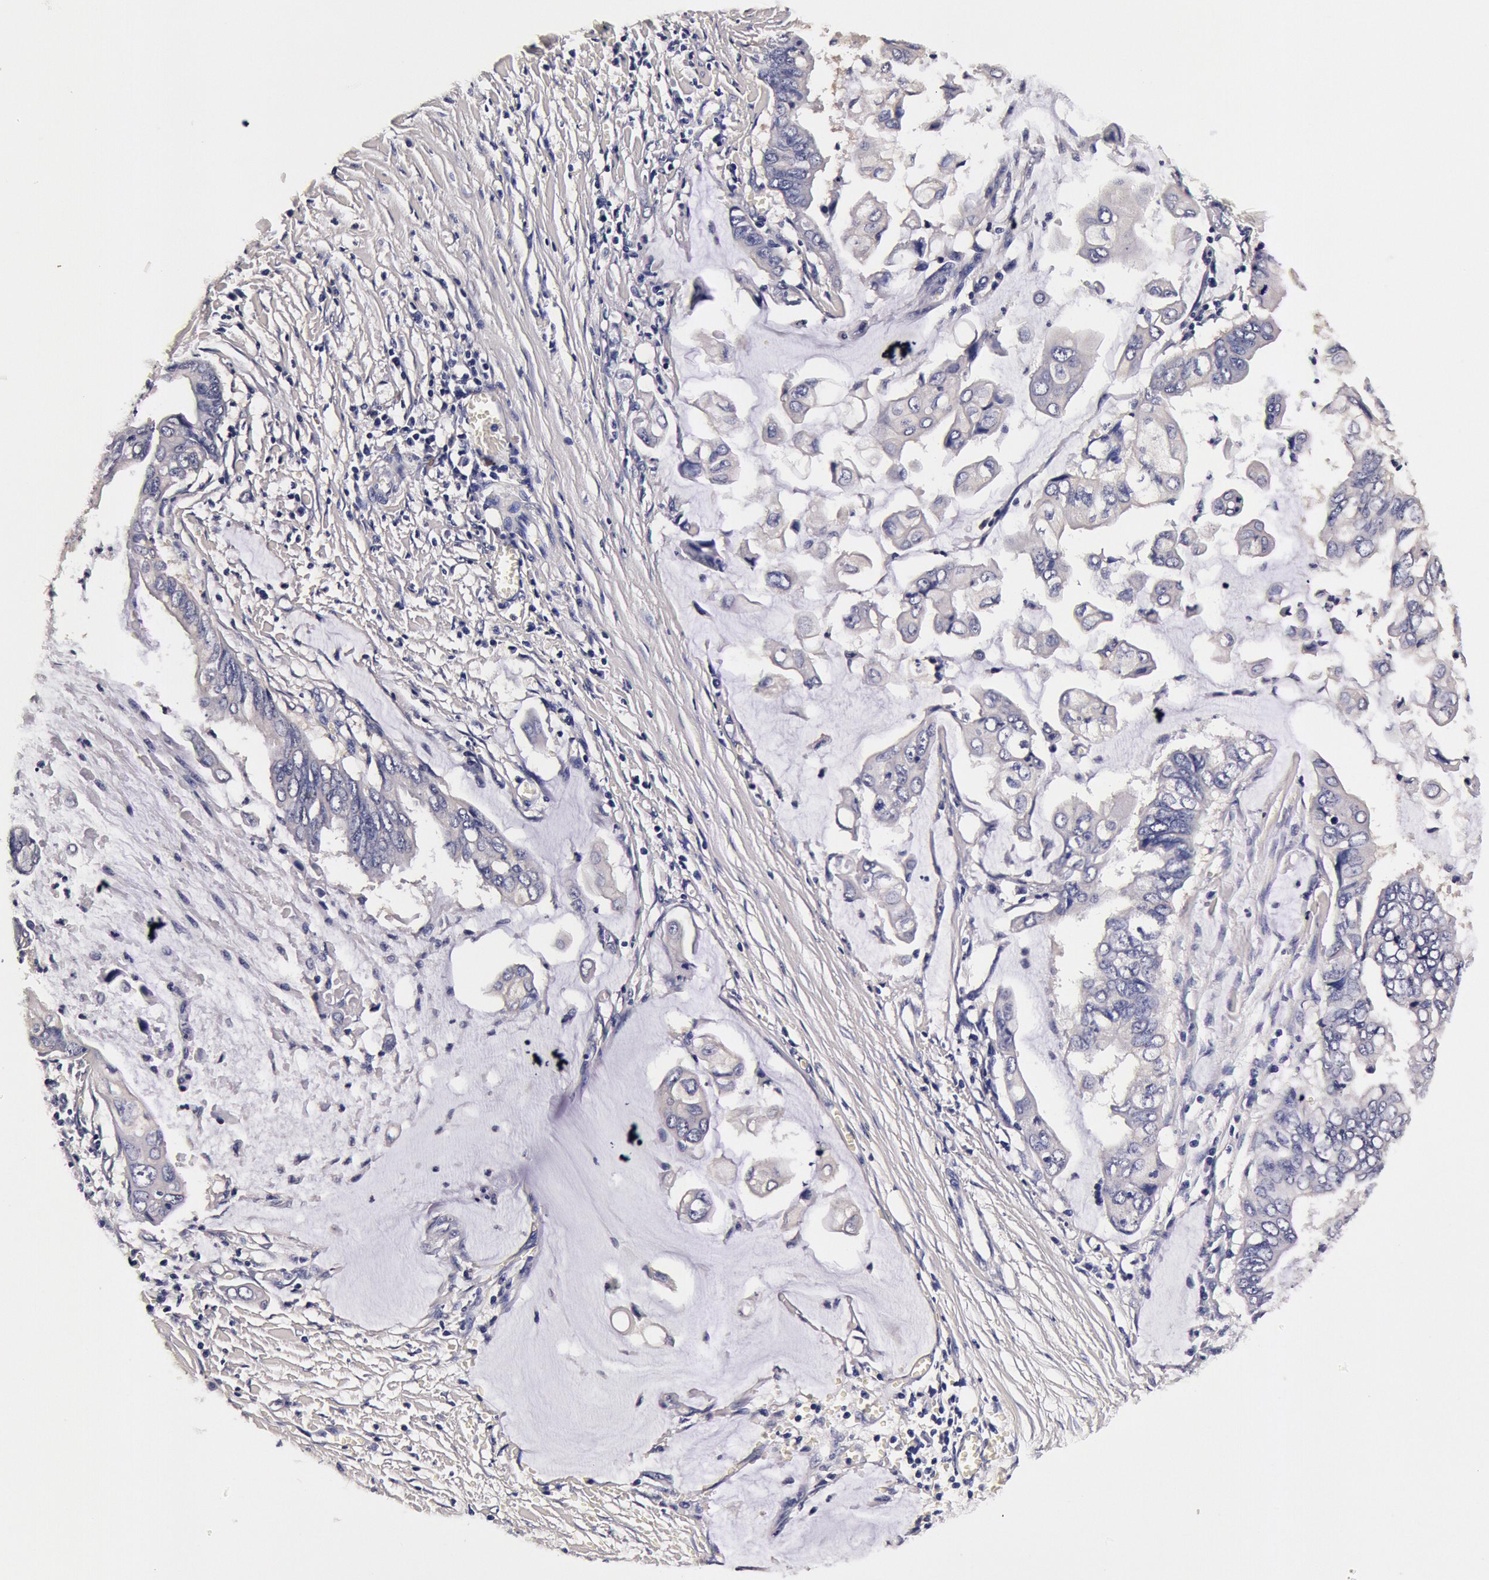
{"staining": {"intensity": "negative", "quantity": "none", "location": "none"}, "tissue": "stomach cancer", "cell_type": "Tumor cells", "image_type": "cancer", "snomed": [{"axis": "morphology", "description": "Adenocarcinoma, NOS"}, {"axis": "topography", "description": "Stomach, upper"}], "caption": "Immunohistochemistry of stomach cancer (adenocarcinoma) demonstrates no expression in tumor cells.", "gene": "CCDC22", "patient": {"sex": "male", "age": 80}}